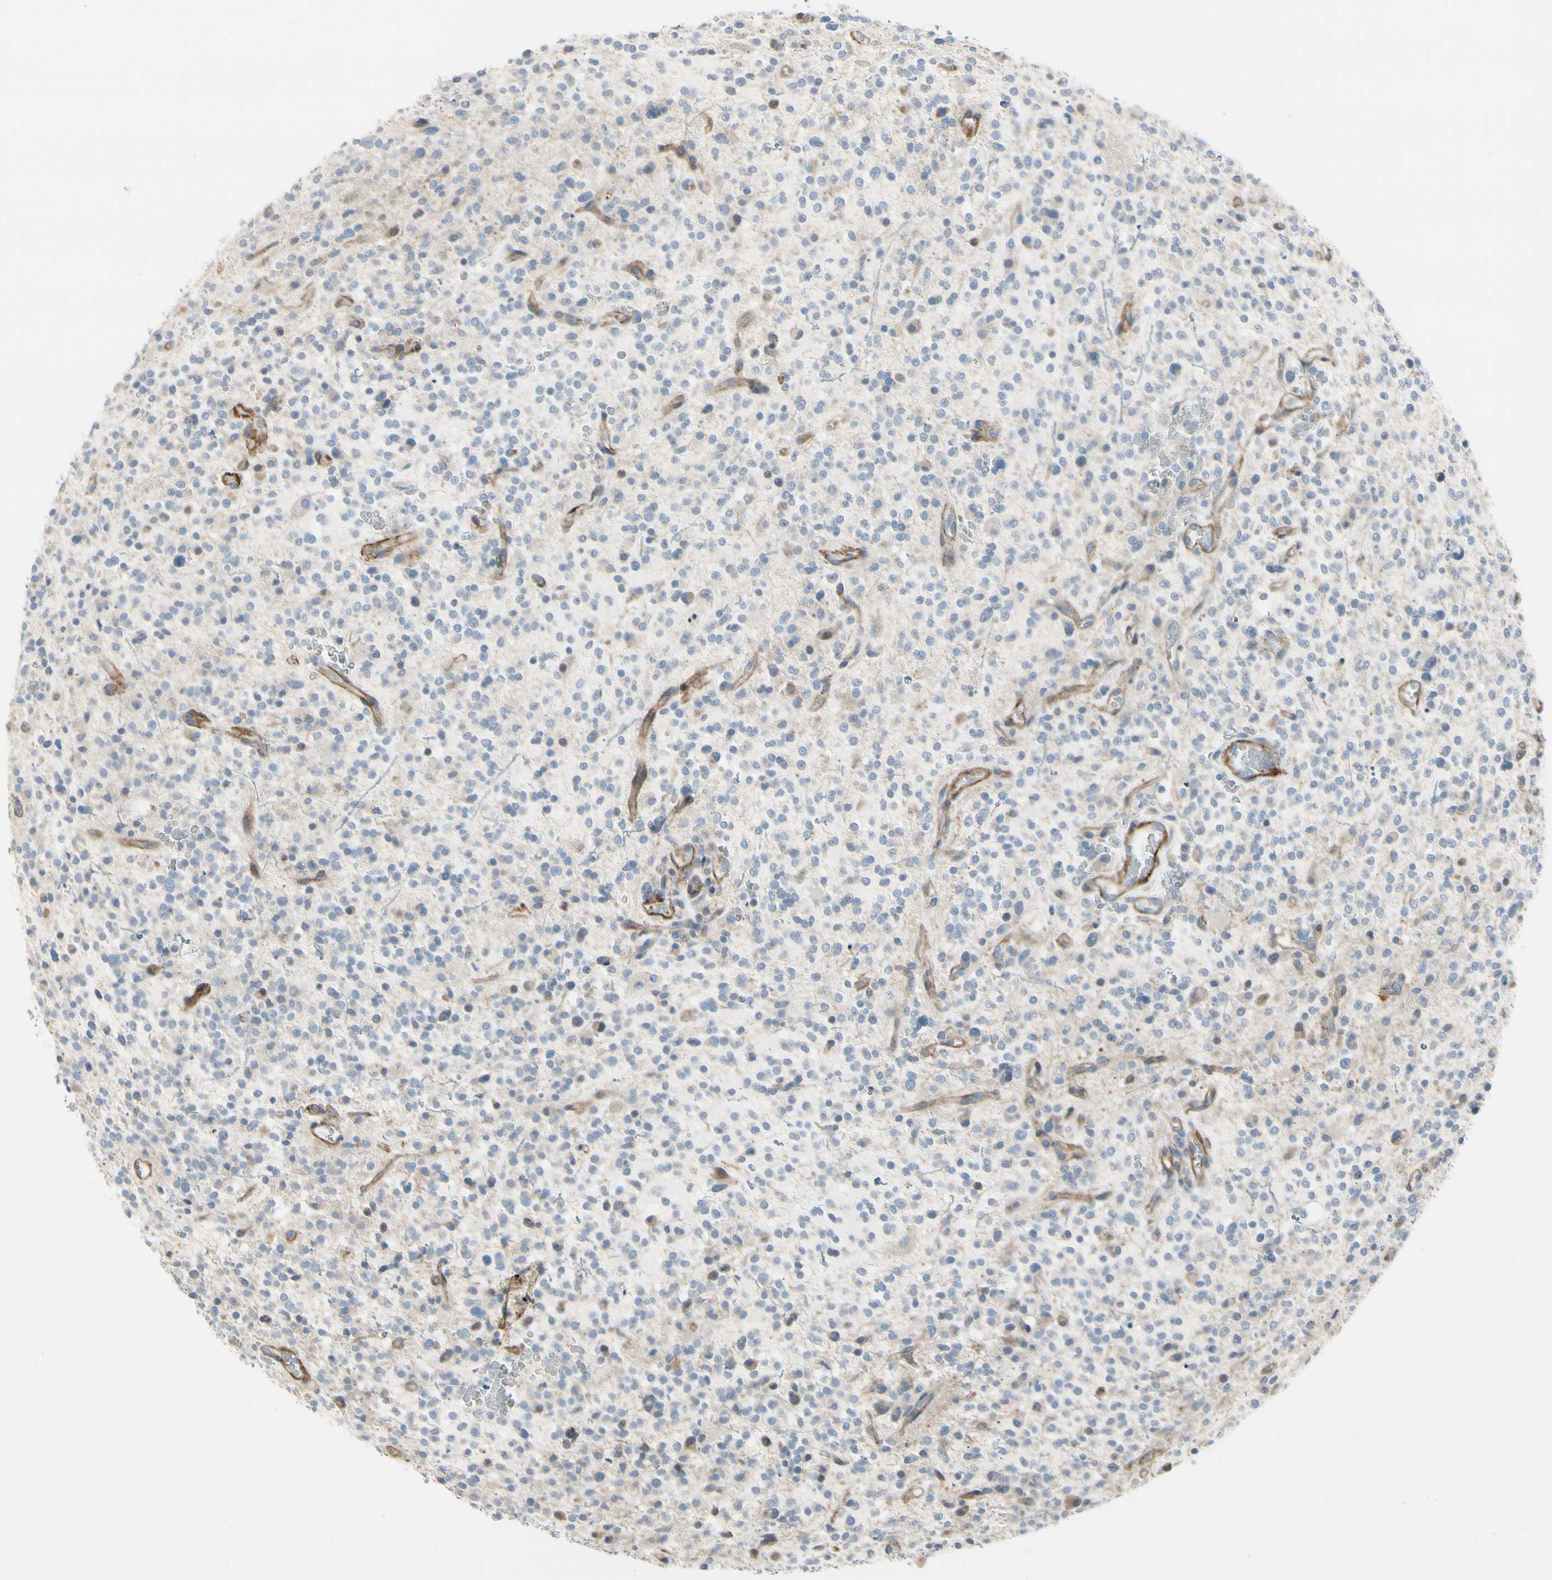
{"staining": {"intensity": "negative", "quantity": "none", "location": "none"}, "tissue": "glioma", "cell_type": "Tumor cells", "image_type": "cancer", "snomed": [{"axis": "morphology", "description": "Glioma, malignant, High grade"}, {"axis": "topography", "description": "Brain"}], "caption": "Glioma was stained to show a protein in brown. There is no significant positivity in tumor cells. (Immunohistochemistry, brightfield microscopy, high magnification).", "gene": "TPM1", "patient": {"sex": "male", "age": 48}}